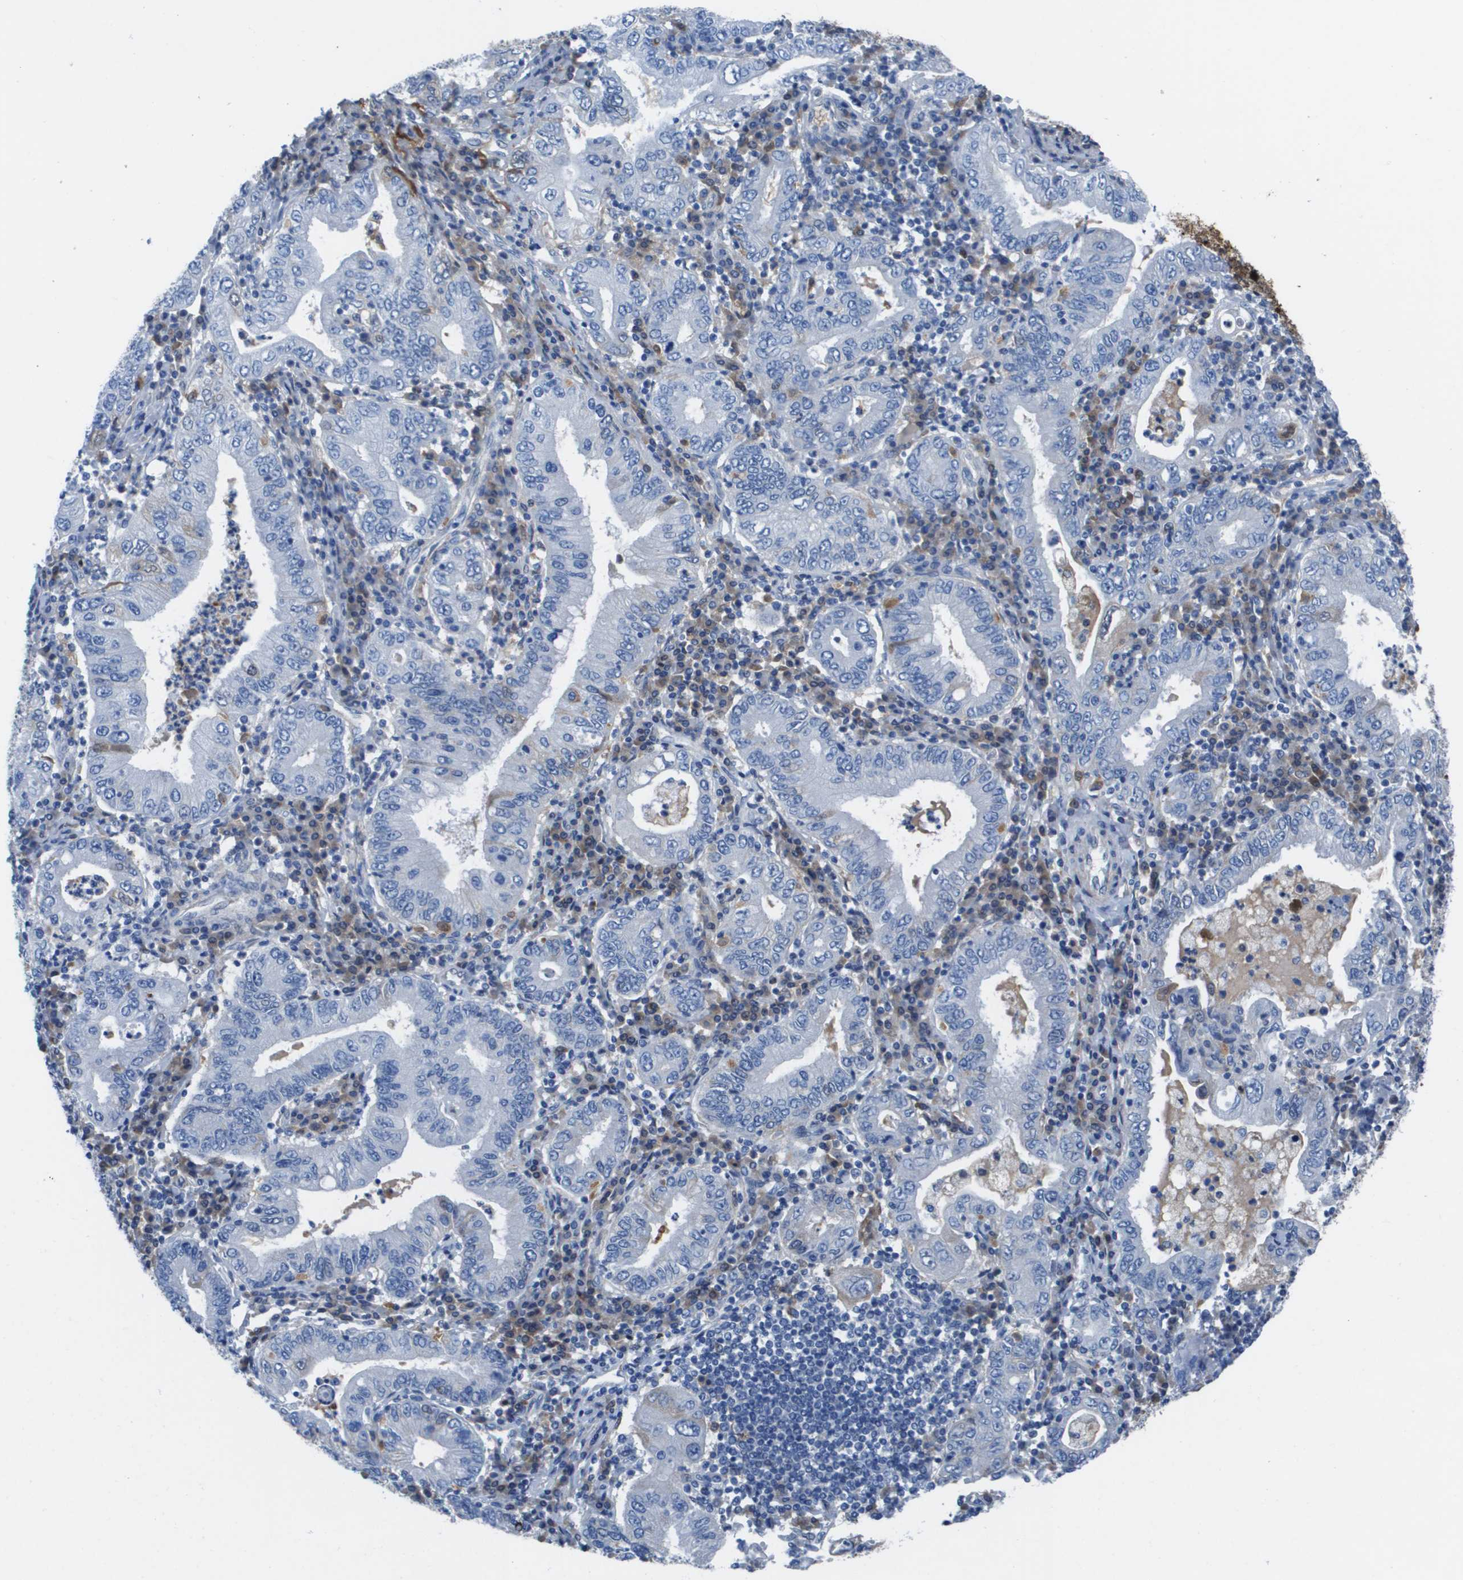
{"staining": {"intensity": "negative", "quantity": "none", "location": "none"}, "tissue": "stomach cancer", "cell_type": "Tumor cells", "image_type": "cancer", "snomed": [{"axis": "morphology", "description": "Normal tissue, NOS"}, {"axis": "morphology", "description": "Adenocarcinoma, NOS"}, {"axis": "topography", "description": "Esophagus"}, {"axis": "topography", "description": "Stomach, upper"}, {"axis": "topography", "description": "Peripheral nerve tissue"}], "caption": "DAB immunohistochemical staining of human stomach cancer (adenocarcinoma) exhibits no significant positivity in tumor cells. Brightfield microscopy of immunohistochemistry (IHC) stained with DAB (3,3'-diaminobenzidine) (brown) and hematoxylin (blue), captured at high magnification.", "gene": "VTN", "patient": {"sex": "male", "age": 62}}